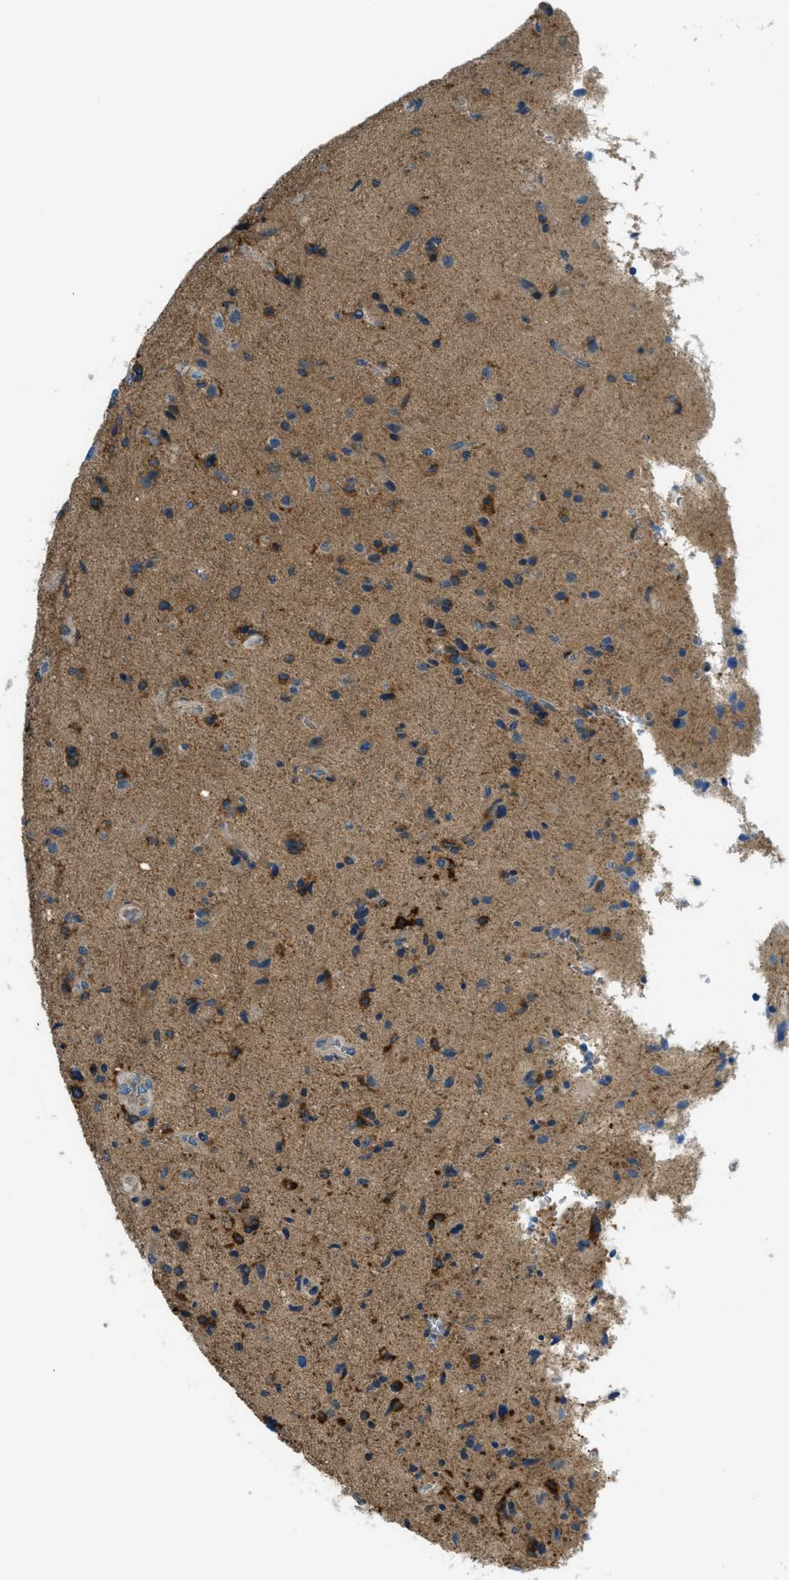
{"staining": {"intensity": "strong", "quantity": "<25%", "location": "cytoplasmic/membranous"}, "tissue": "glioma", "cell_type": "Tumor cells", "image_type": "cancer", "snomed": [{"axis": "morphology", "description": "Glioma, malignant, High grade"}, {"axis": "topography", "description": "Brain"}], "caption": "Immunohistochemistry (IHC) (DAB (3,3'-diaminobenzidine)) staining of human malignant glioma (high-grade) reveals strong cytoplasmic/membranous protein staining in about <25% of tumor cells.", "gene": "RFFL", "patient": {"sex": "male", "age": 72}}